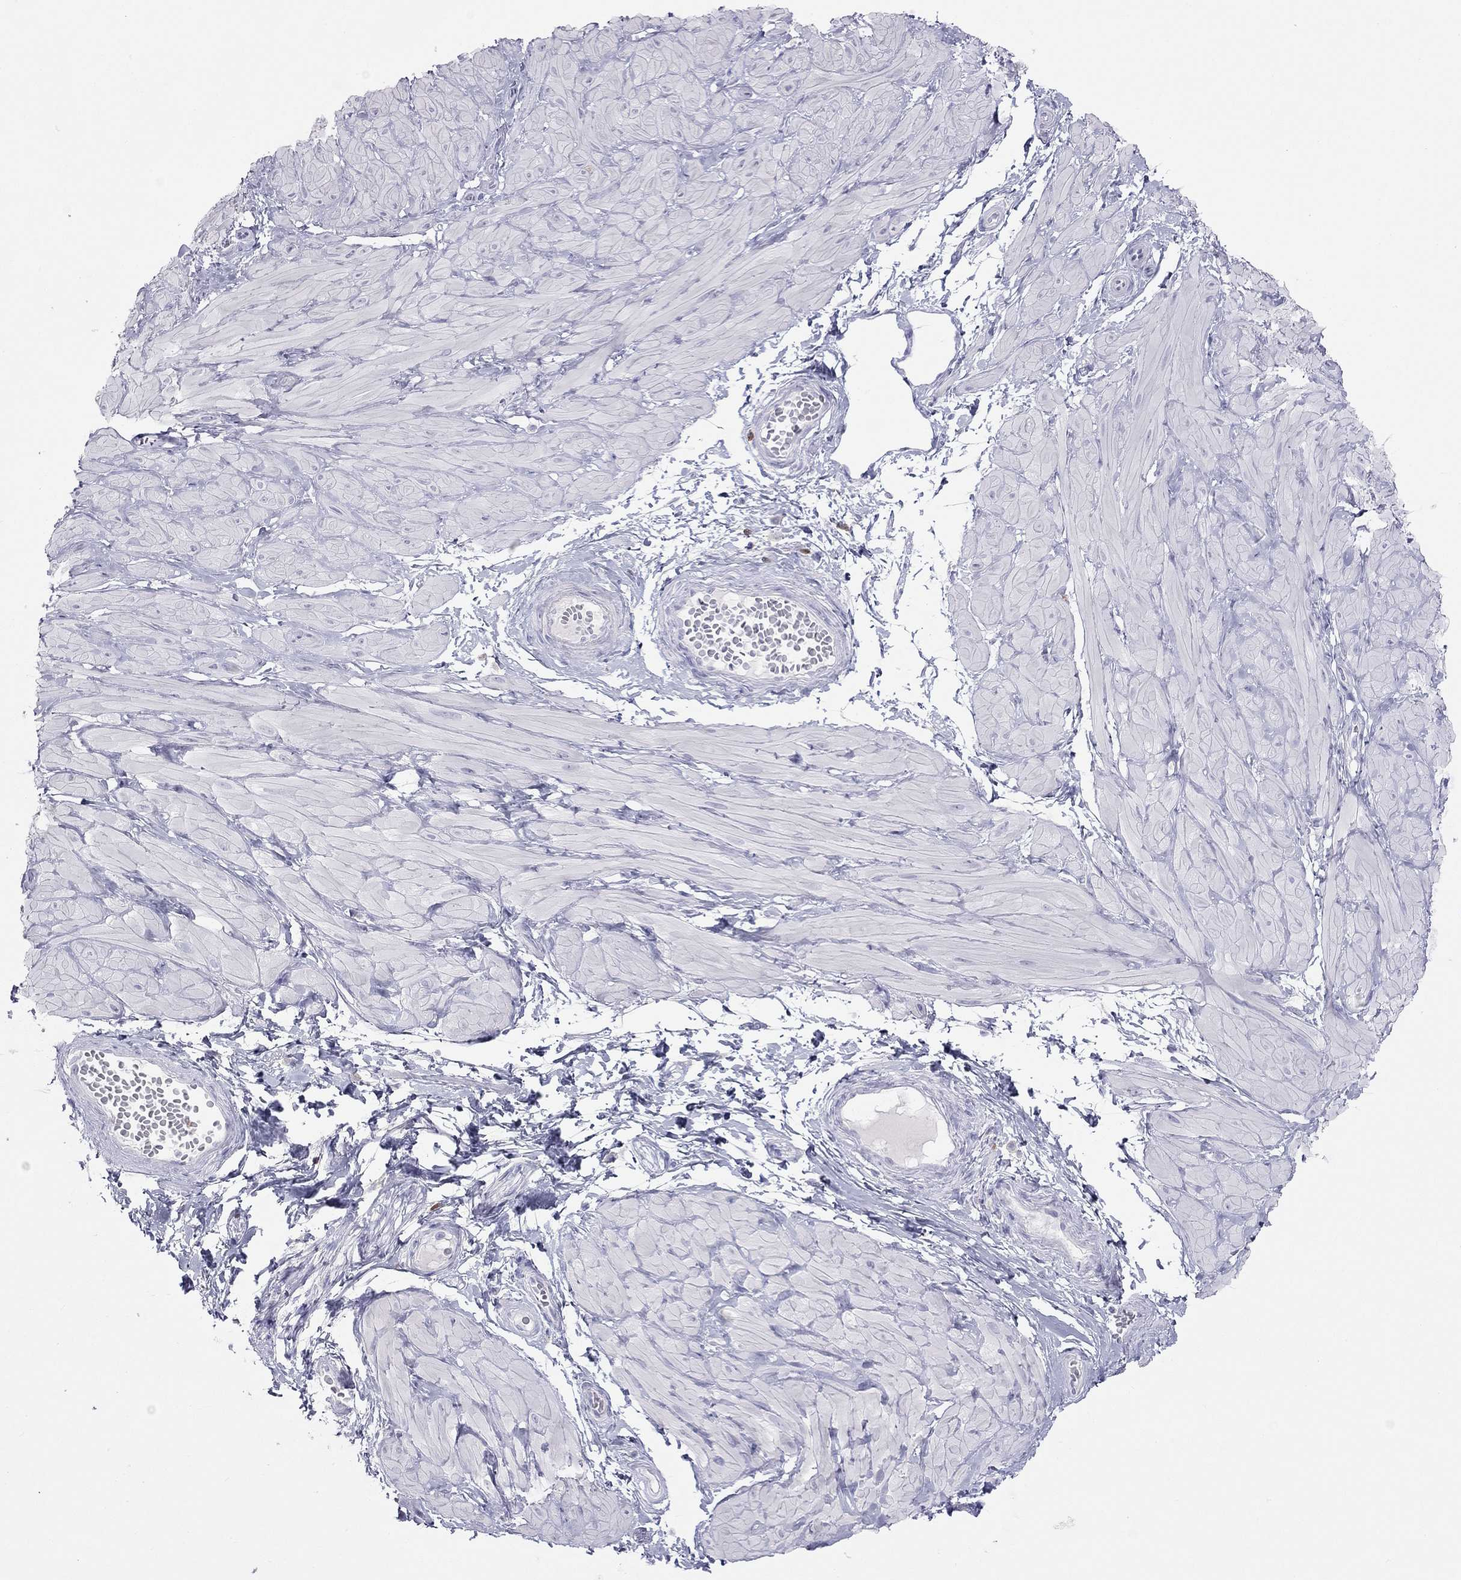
{"staining": {"intensity": "negative", "quantity": "none", "location": "none"}, "tissue": "adipose tissue", "cell_type": "Adipocytes", "image_type": "normal", "snomed": [{"axis": "morphology", "description": "Normal tissue, NOS"}, {"axis": "topography", "description": "Smooth muscle"}, {"axis": "topography", "description": "Peripheral nerve tissue"}], "caption": "A micrograph of adipose tissue stained for a protein demonstrates no brown staining in adipocytes.", "gene": "SH2D2A", "patient": {"sex": "male", "age": 22}}